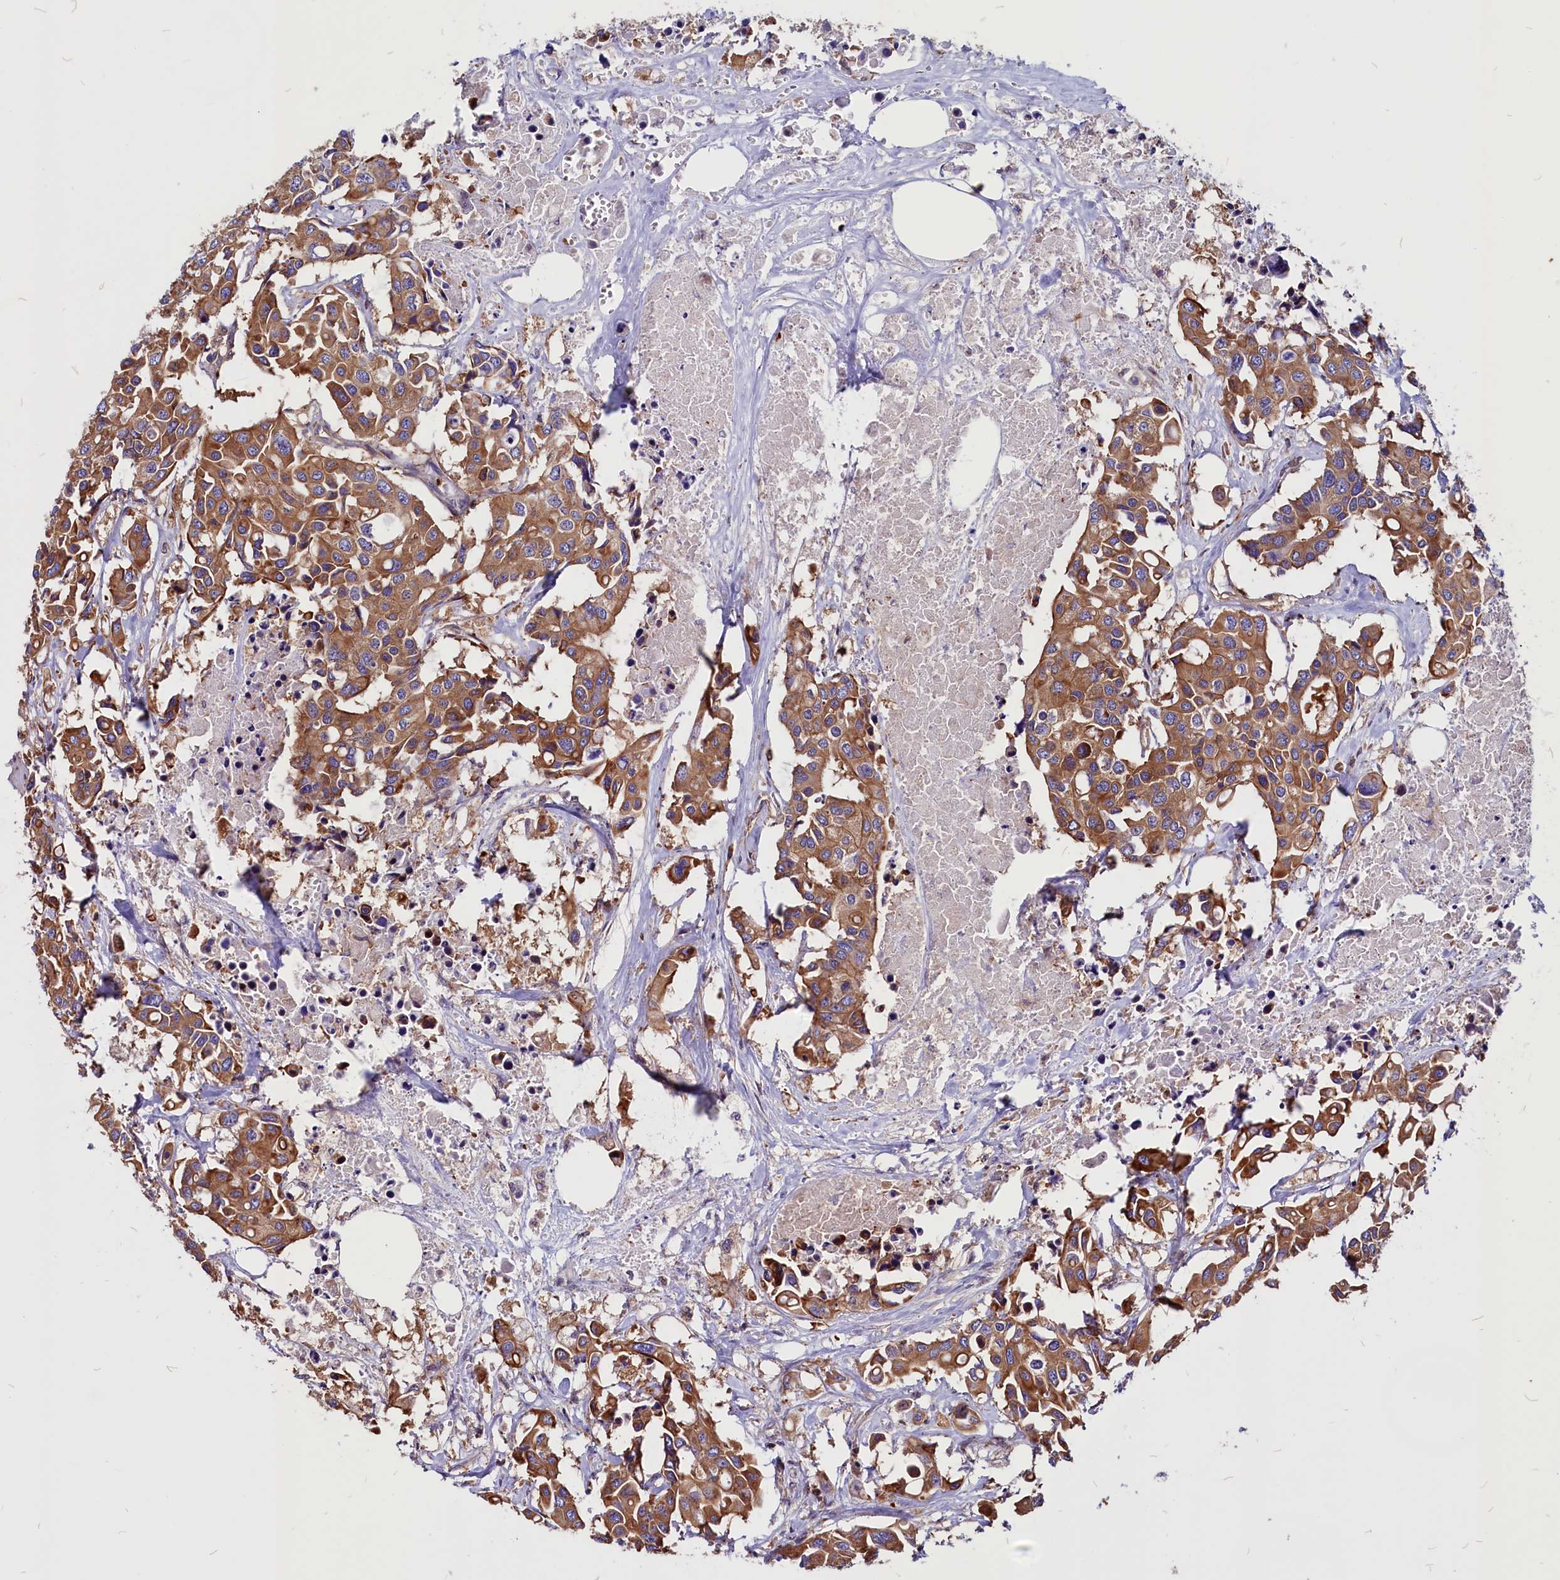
{"staining": {"intensity": "moderate", "quantity": ">75%", "location": "cytoplasmic/membranous"}, "tissue": "colorectal cancer", "cell_type": "Tumor cells", "image_type": "cancer", "snomed": [{"axis": "morphology", "description": "Adenocarcinoma, NOS"}, {"axis": "topography", "description": "Colon"}], "caption": "Tumor cells display moderate cytoplasmic/membranous staining in approximately >75% of cells in colorectal cancer. (brown staining indicates protein expression, while blue staining denotes nuclei).", "gene": "EIF3G", "patient": {"sex": "male", "age": 77}}